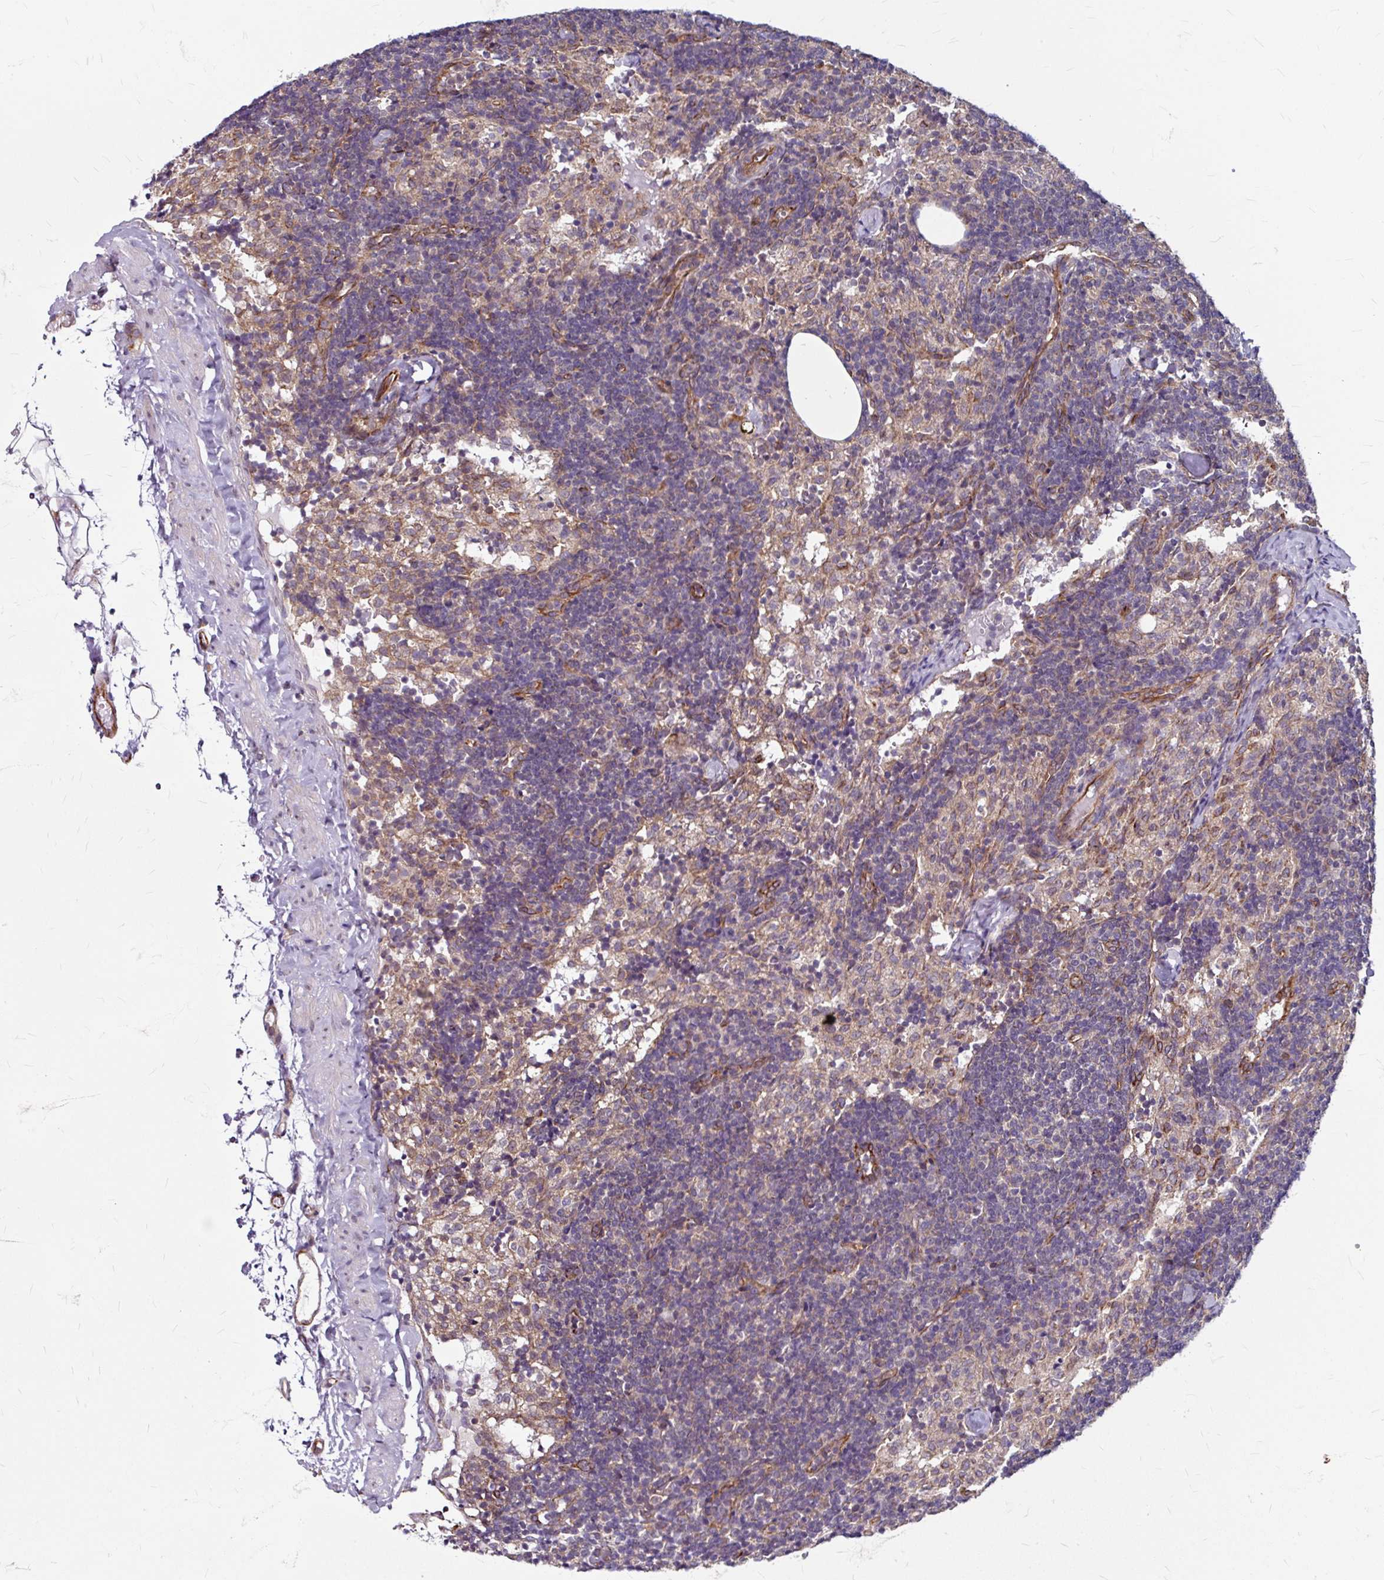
{"staining": {"intensity": "moderate", "quantity": ">75%", "location": "cytoplasmic/membranous"}, "tissue": "lymph node", "cell_type": "Germinal center cells", "image_type": "normal", "snomed": [{"axis": "morphology", "description": "Normal tissue, NOS"}, {"axis": "topography", "description": "Lymph node"}], "caption": "Protein positivity by immunohistochemistry (IHC) displays moderate cytoplasmic/membranous expression in approximately >75% of germinal center cells in normal lymph node.", "gene": "DAAM2", "patient": {"sex": "female", "age": 52}}